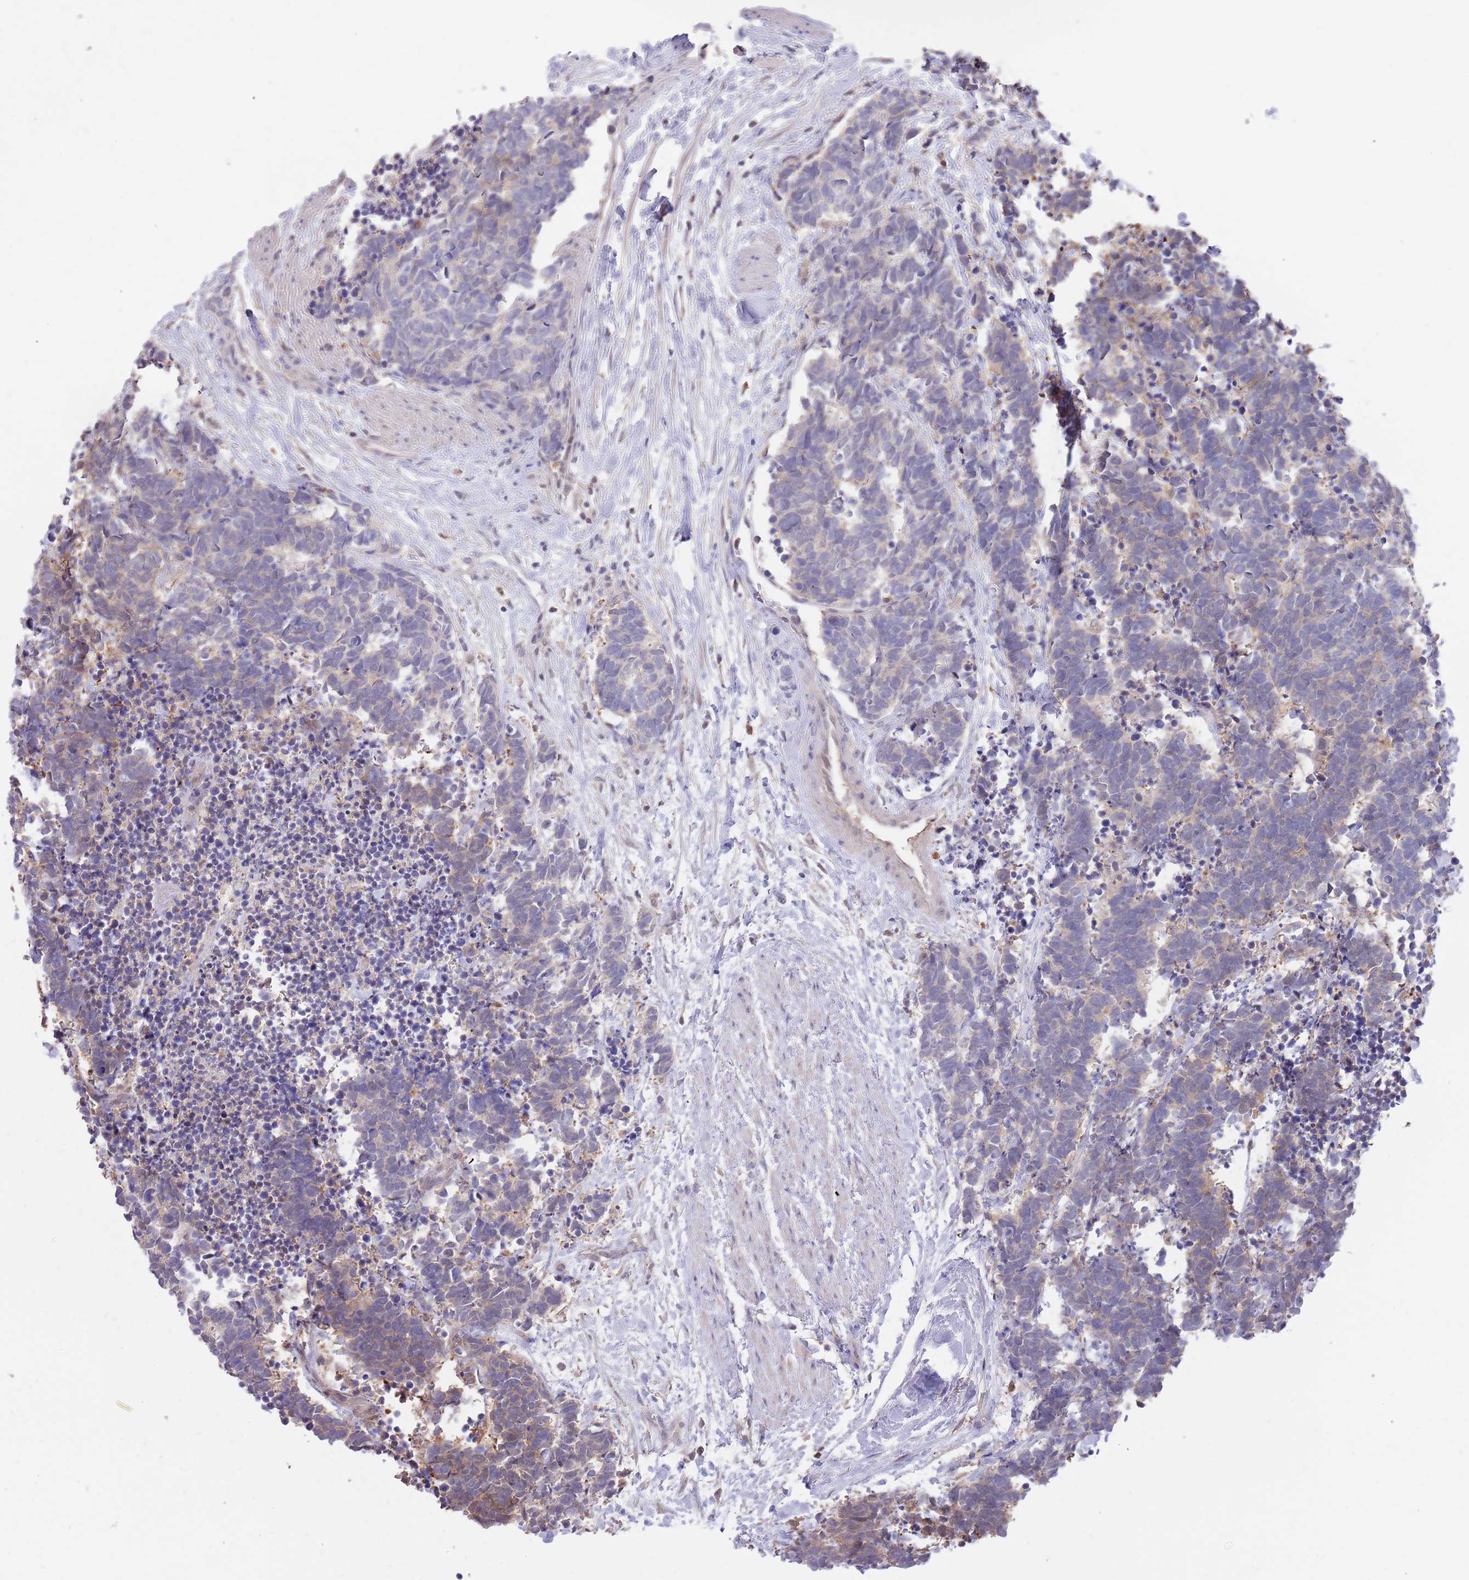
{"staining": {"intensity": "weak", "quantity": "25%-75%", "location": "cytoplasmic/membranous"}, "tissue": "carcinoid", "cell_type": "Tumor cells", "image_type": "cancer", "snomed": [{"axis": "morphology", "description": "Carcinoma, NOS"}, {"axis": "morphology", "description": "Carcinoid, malignant, NOS"}, {"axis": "topography", "description": "Prostate"}], "caption": "Carcinoid tissue reveals weak cytoplasmic/membranous positivity in about 25%-75% of tumor cells, visualized by immunohistochemistry.", "gene": "AP5S1", "patient": {"sex": "male", "age": 57}}